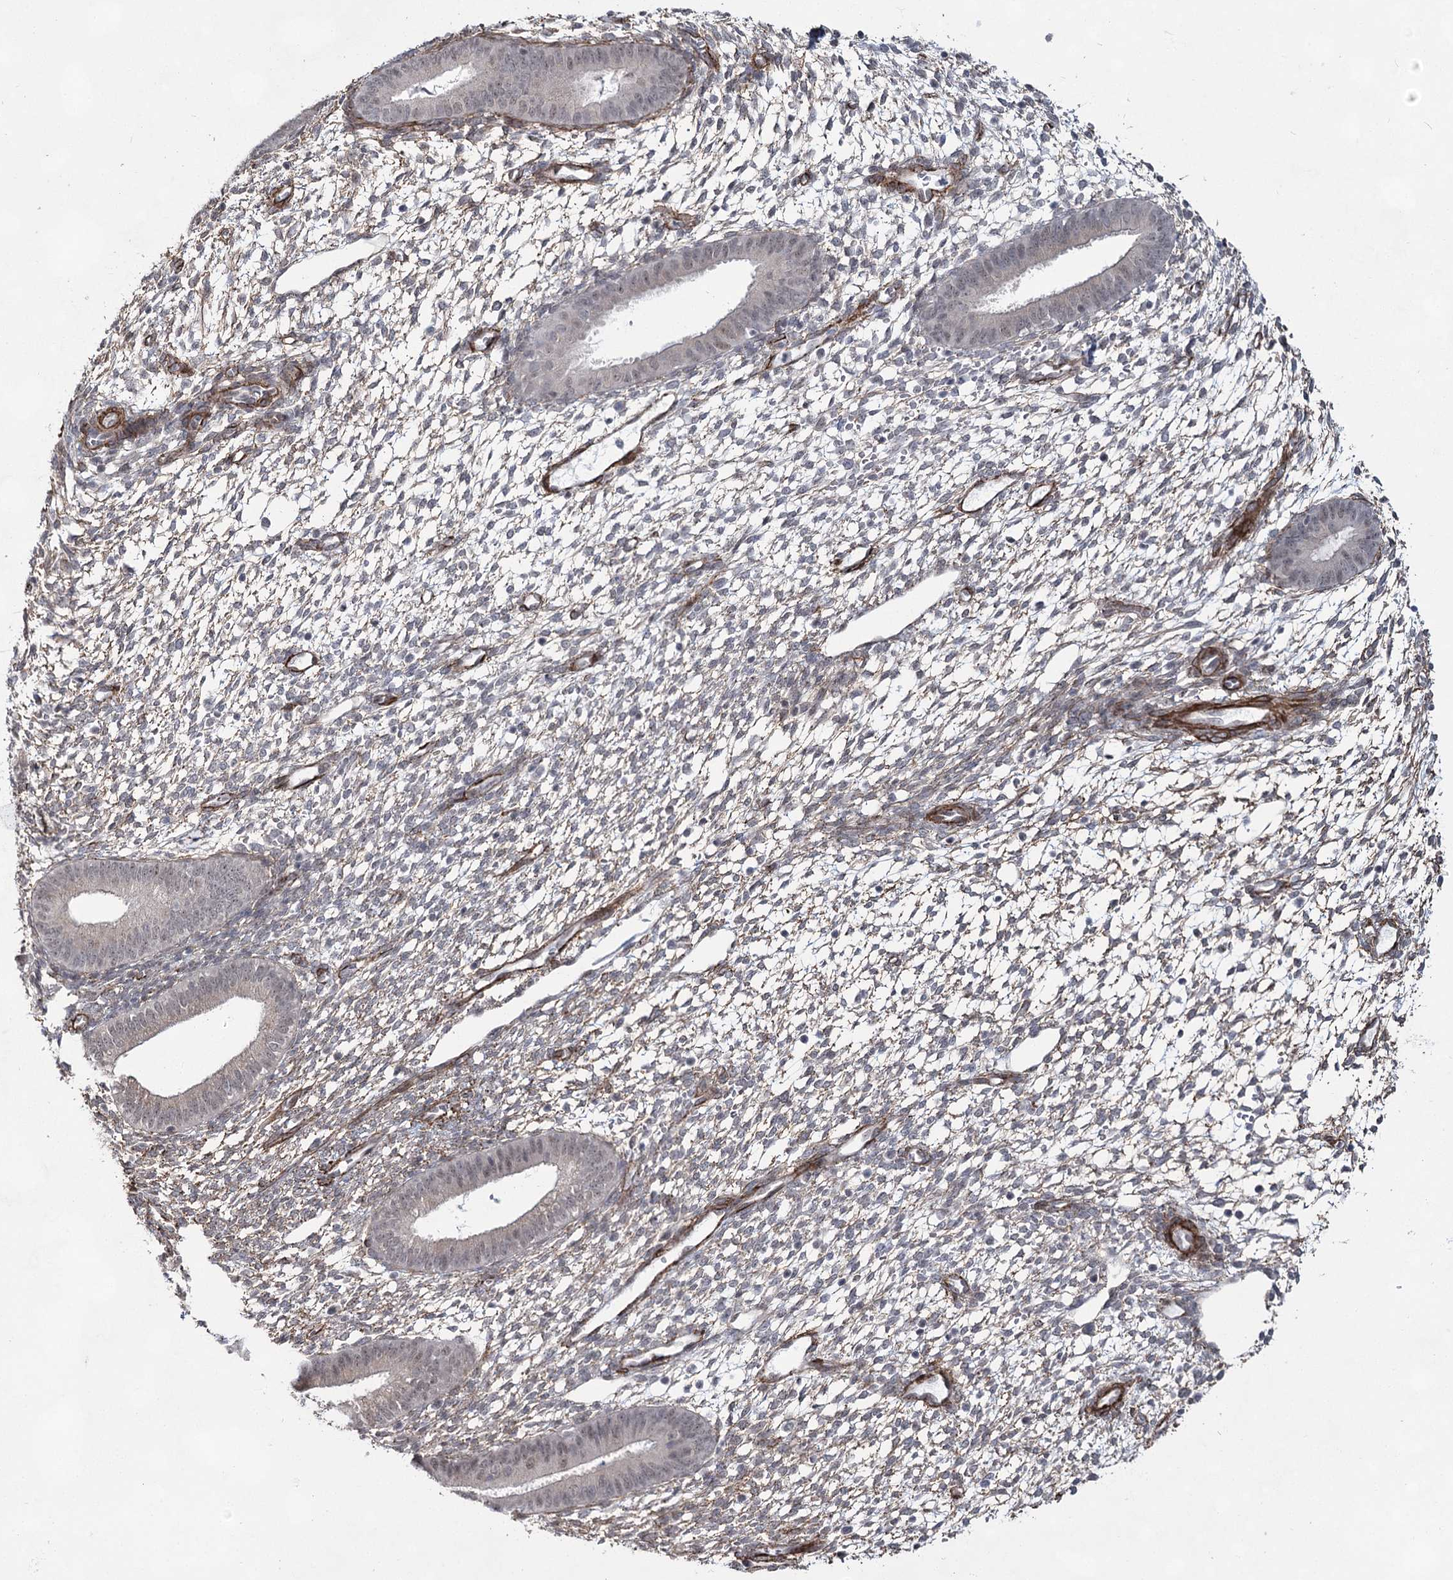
{"staining": {"intensity": "weak", "quantity": "<25%", "location": "cytoplasmic/membranous"}, "tissue": "endometrium", "cell_type": "Cells in endometrial stroma", "image_type": "normal", "snomed": [{"axis": "morphology", "description": "Normal tissue, NOS"}, {"axis": "topography", "description": "Endometrium"}], "caption": "IHC image of unremarkable endometrium stained for a protein (brown), which displays no expression in cells in endometrial stroma. The staining is performed using DAB brown chromogen with nuclei counter-stained in using hematoxylin.", "gene": "CWF19L1", "patient": {"sex": "female", "age": 46}}